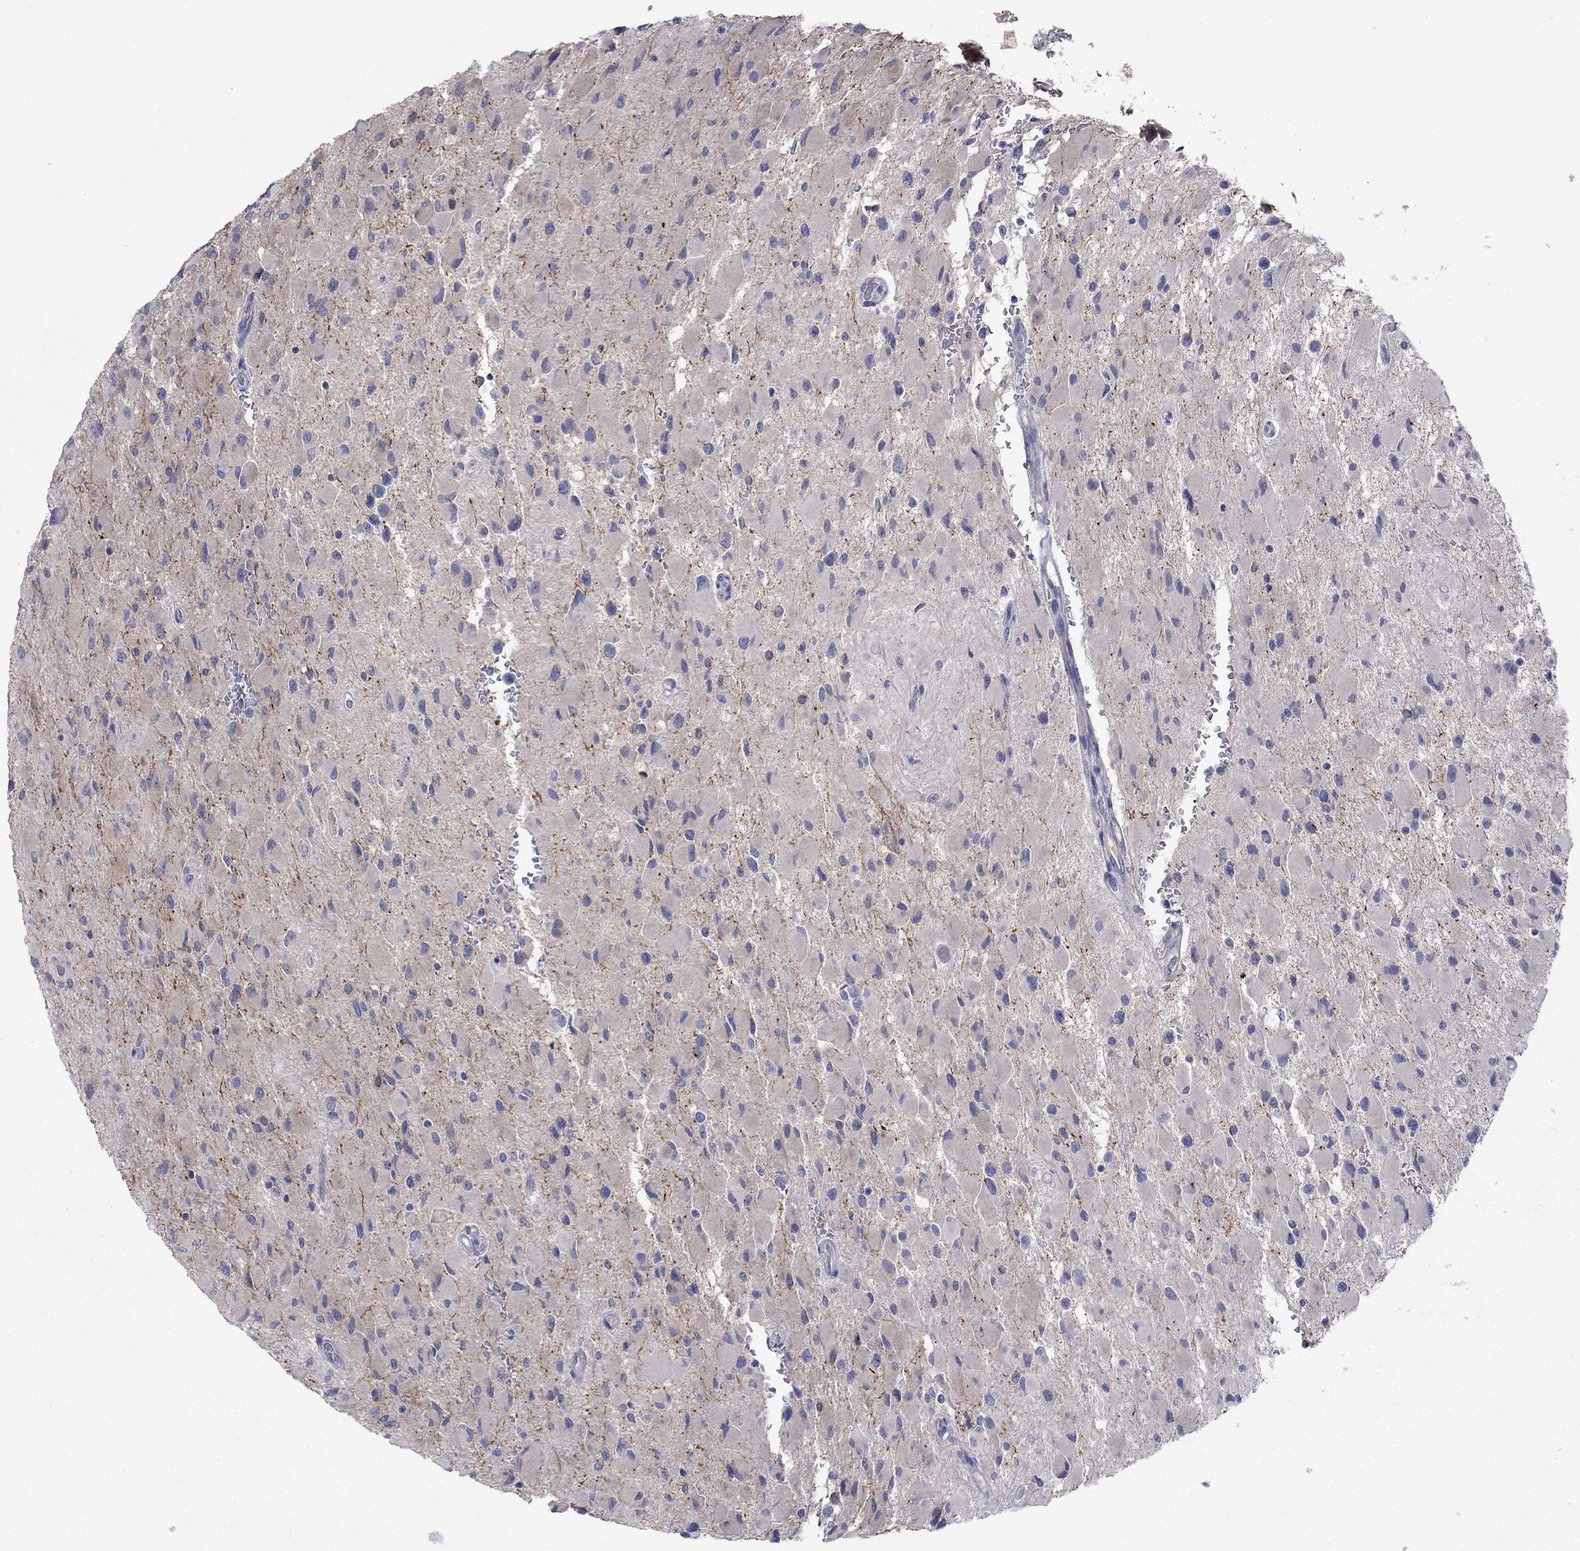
{"staining": {"intensity": "negative", "quantity": "none", "location": "none"}, "tissue": "glioma", "cell_type": "Tumor cells", "image_type": "cancer", "snomed": [{"axis": "morphology", "description": "Glioma, malignant, High grade"}, {"axis": "topography", "description": "Cerebral cortex"}], "caption": "A histopathology image of human malignant glioma (high-grade) is negative for staining in tumor cells.", "gene": "PLCL2", "patient": {"sex": "female", "age": 36}}